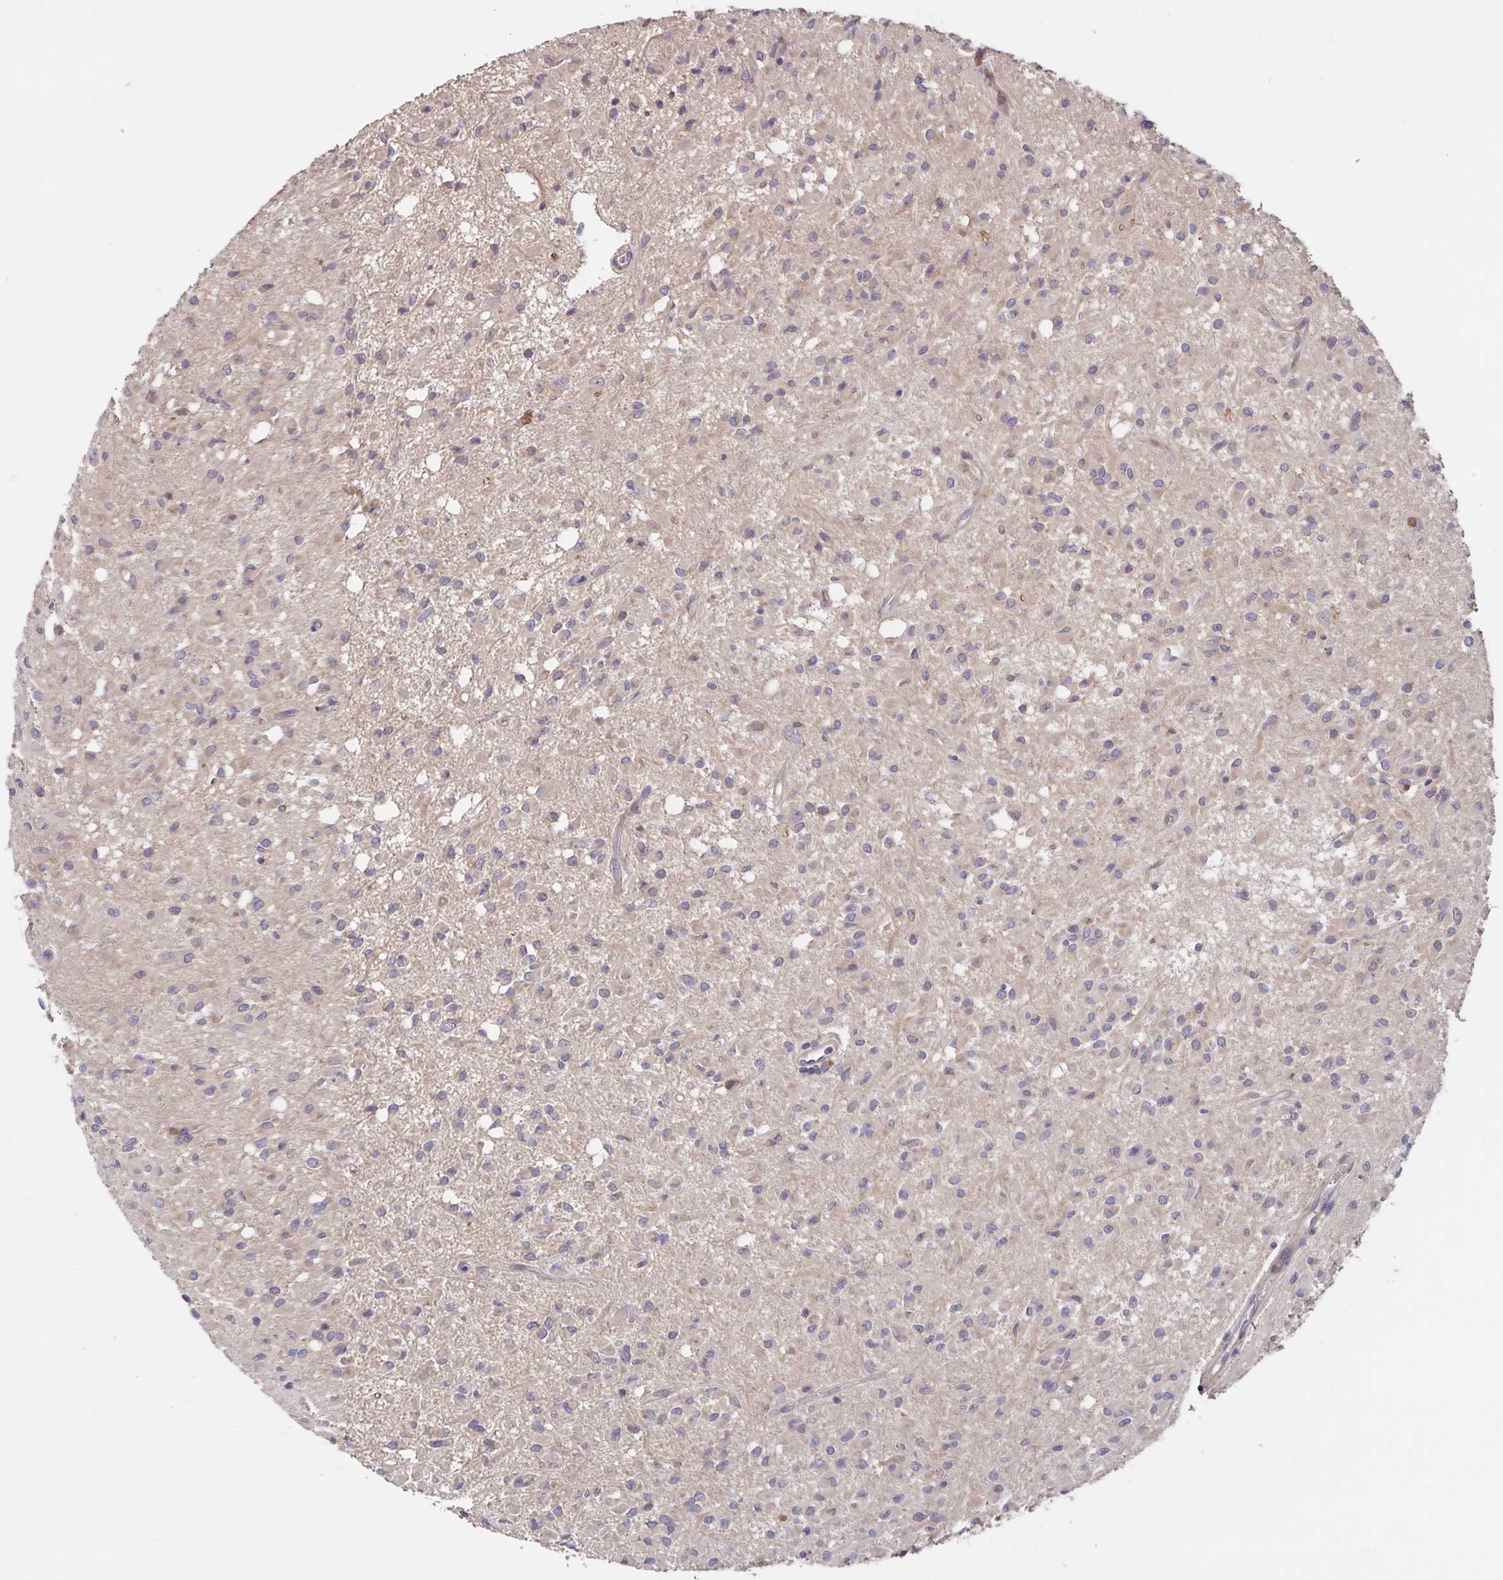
{"staining": {"intensity": "negative", "quantity": "none", "location": "none"}, "tissue": "glioma", "cell_type": "Tumor cells", "image_type": "cancer", "snomed": [{"axis": "morphology", "description": "Glioma, malignant, Low grade"}, {"axis": "topography", "description": "Brain"}], "caption": "This is a image of immunohistochemistry staining of low-grade glioma (malignant), which shows no expression in tumor cells.", "gene": "FBXL16", "patient": {"sex": "female", "age": 33}}